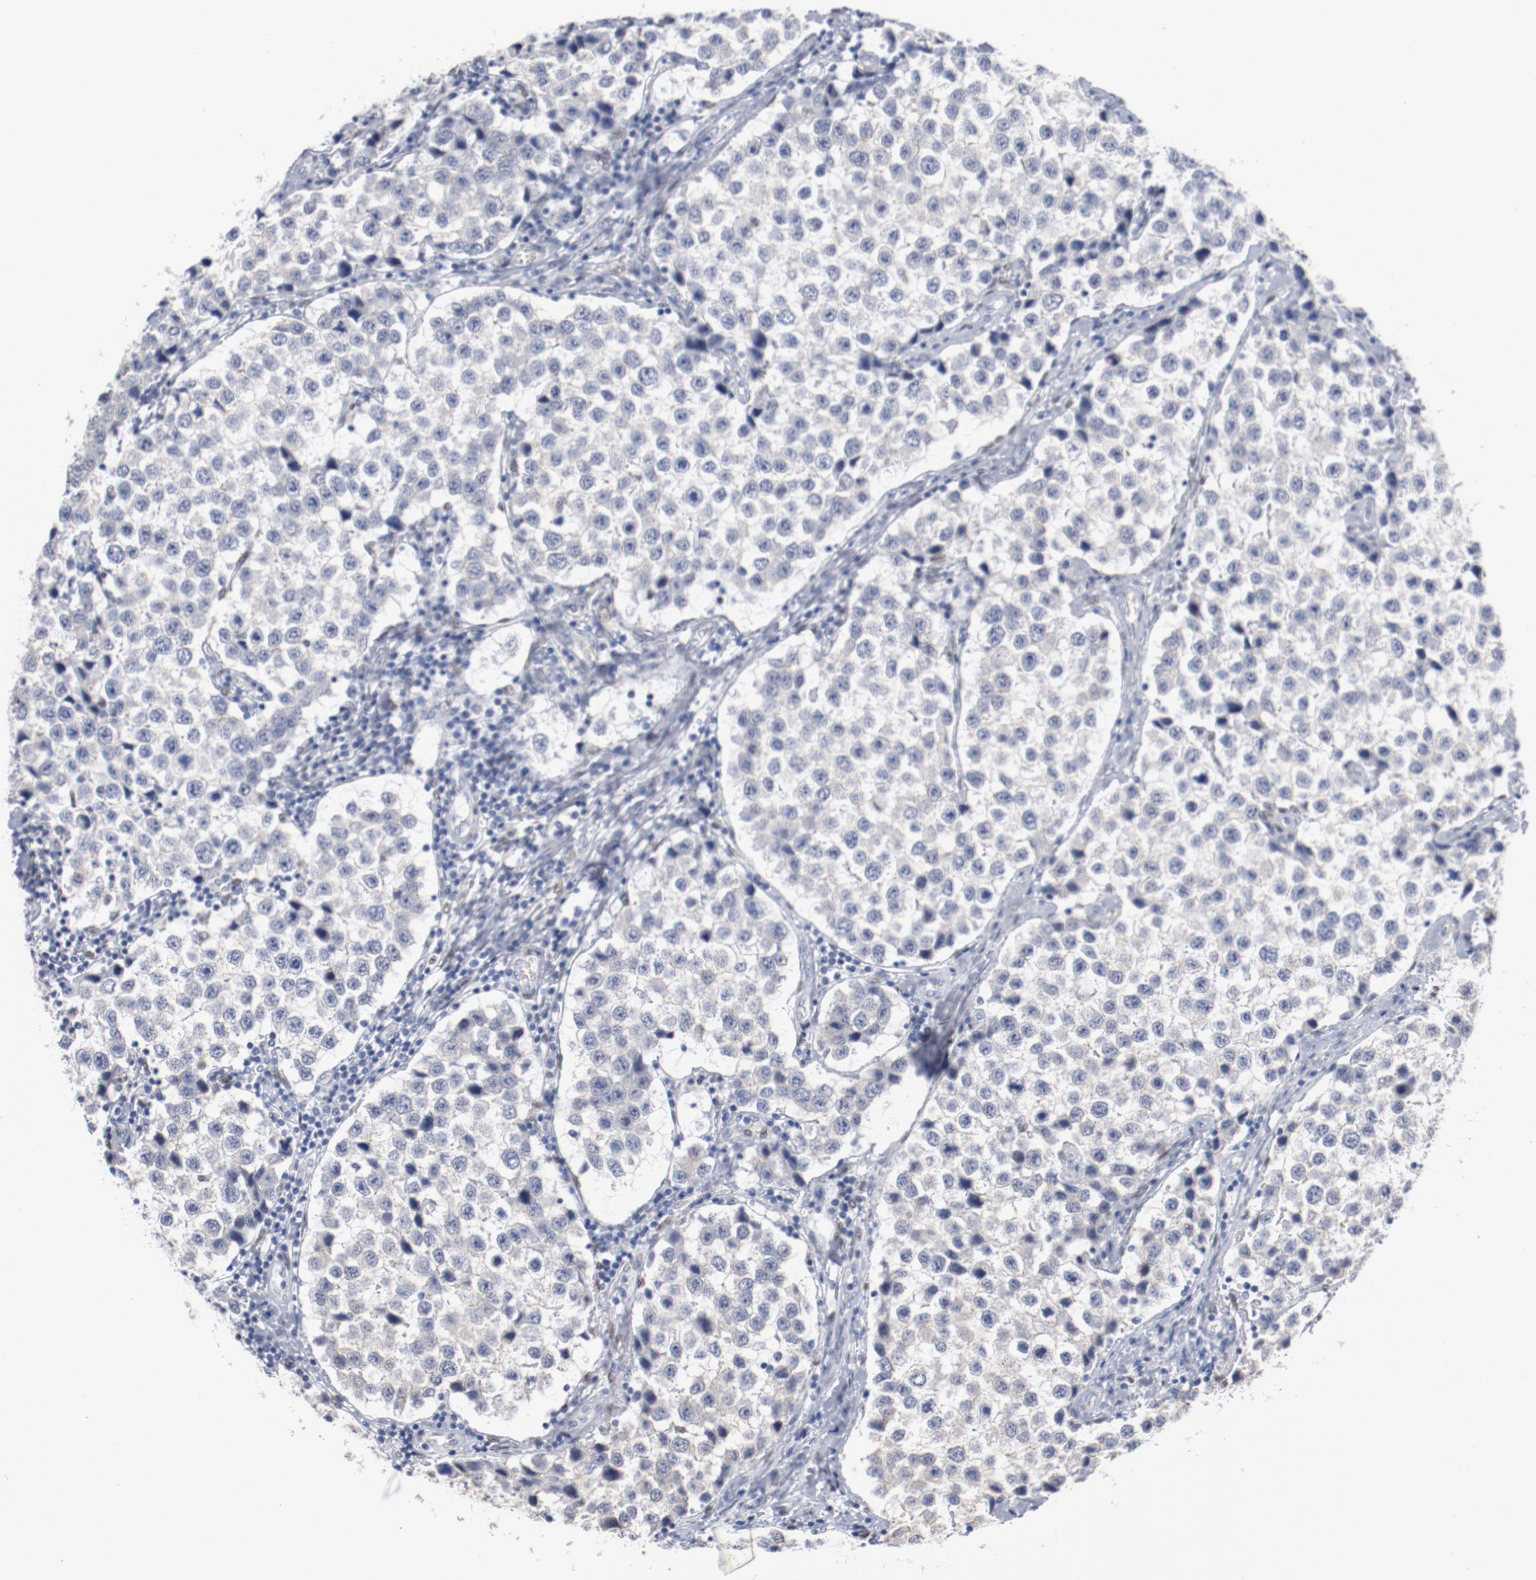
{"staining": {"intensity": "negative", "quantity": "none", "location": "none"}, "tissue": "testis cancer", "cell_type": "Tumor cells", "image_type": "cancer", "snomed": [{"axis": "morphology", "description": "Seminoma, NOS"}, {"axis": "topography", "description": "Testis"}], "caption": "Image shows no significant protein expression in tumor cells of testis cancer (seminoma).", "gene": "ZEB2", "patient": {"sex": "male", "age": 39}}